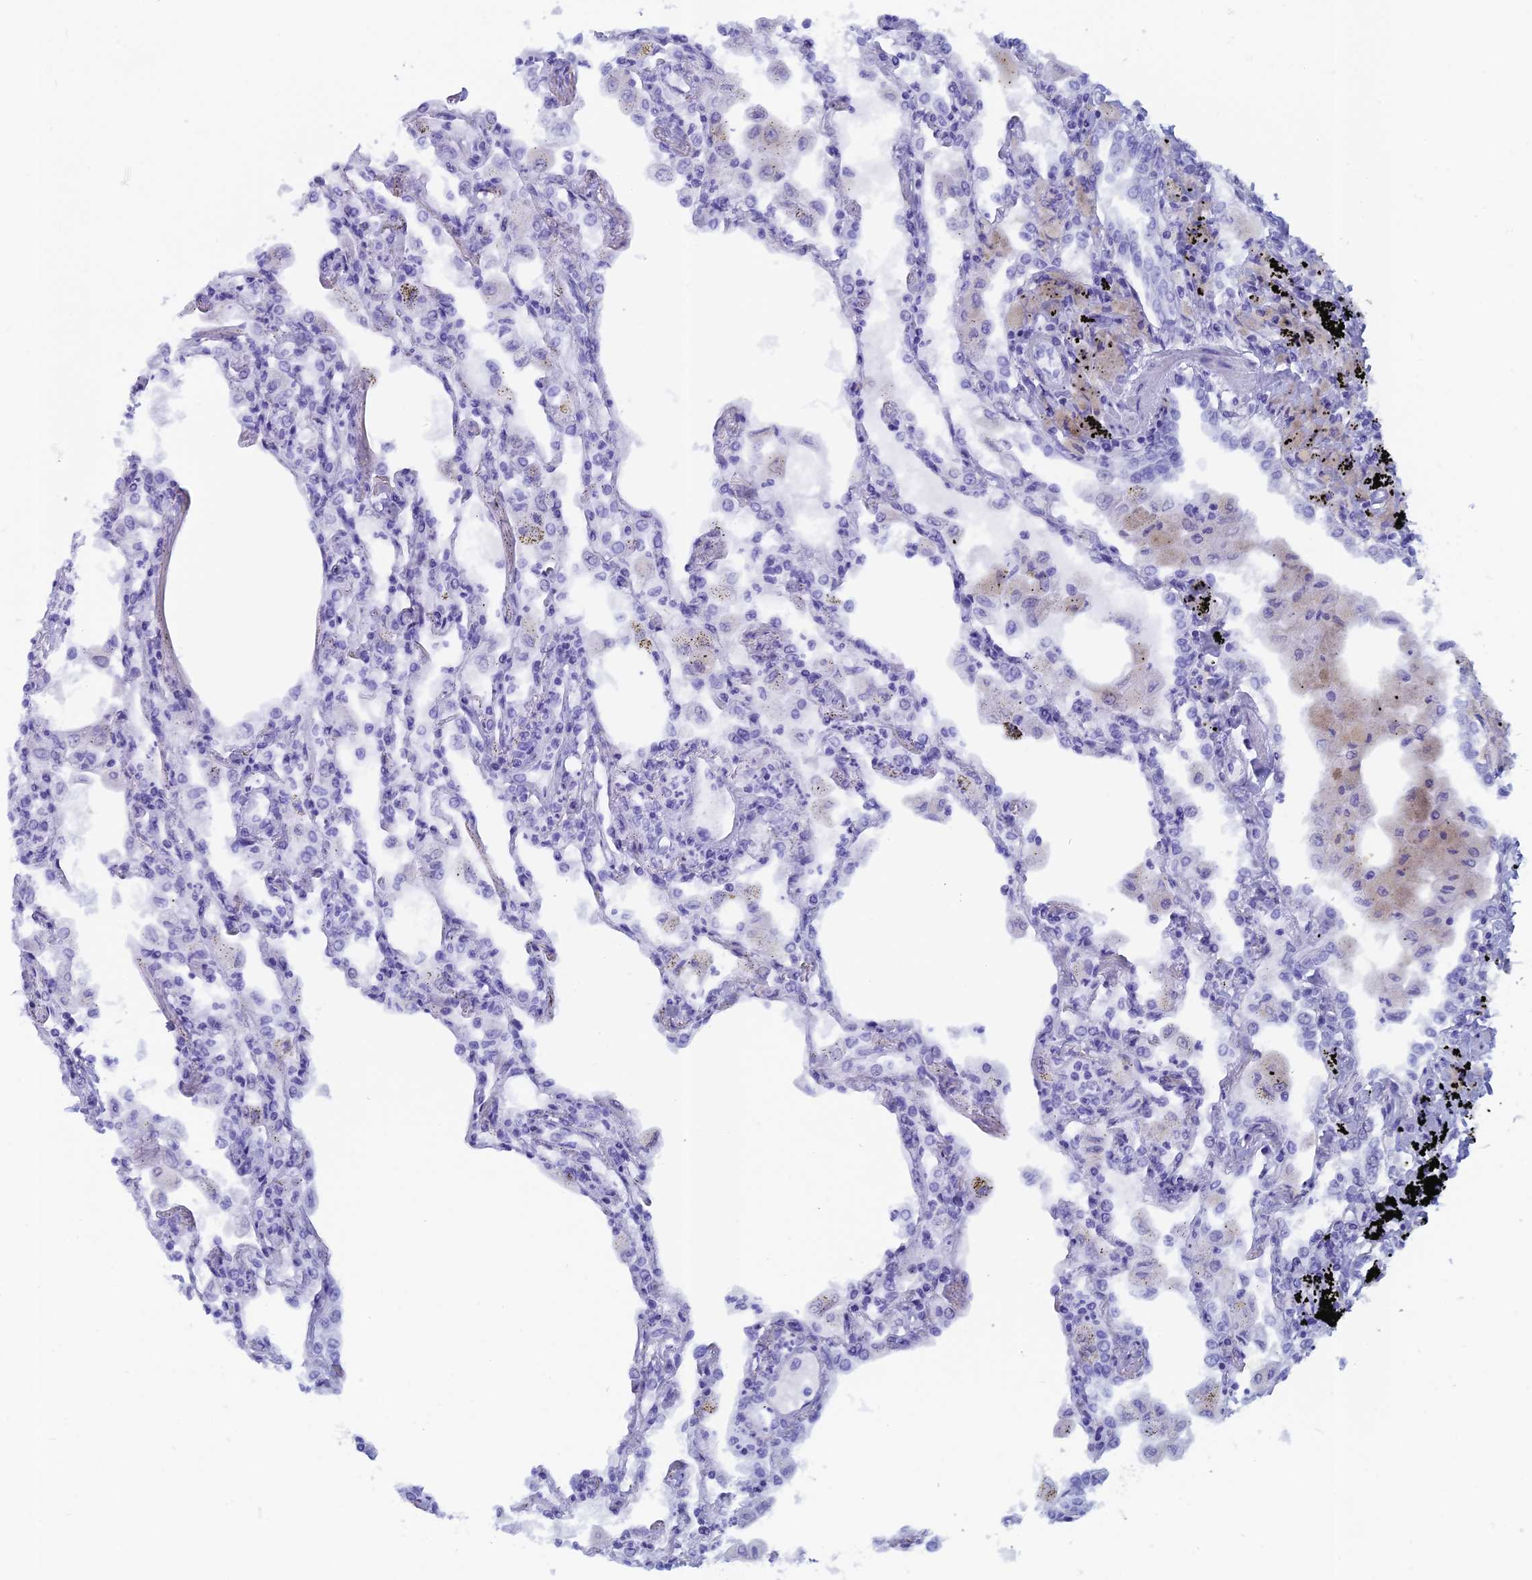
{"staining": {"intensity": "negative", "quantity": "none", "location": "none"}, "tissue": "lung", "cell_type": "Alveolar cells", "image_type": "normal", "snomed": [{"axis": "morphology", "description": "Normal tissue, NOS"}, {"axis": "topography", "description": "Bronchus"}, {"axis": "topography", "description": "Lung"}], "caption": "Immunohistochemical staining of unremarkable lung displays no significant staining in alveolar cells. (DAB (3,3'-diaminobenzidine) immunohistochemistry visualized using brightfield microscopy, high magnification).", "gene": "CAPS", "patient": {"sex": "female", "age": 49}}